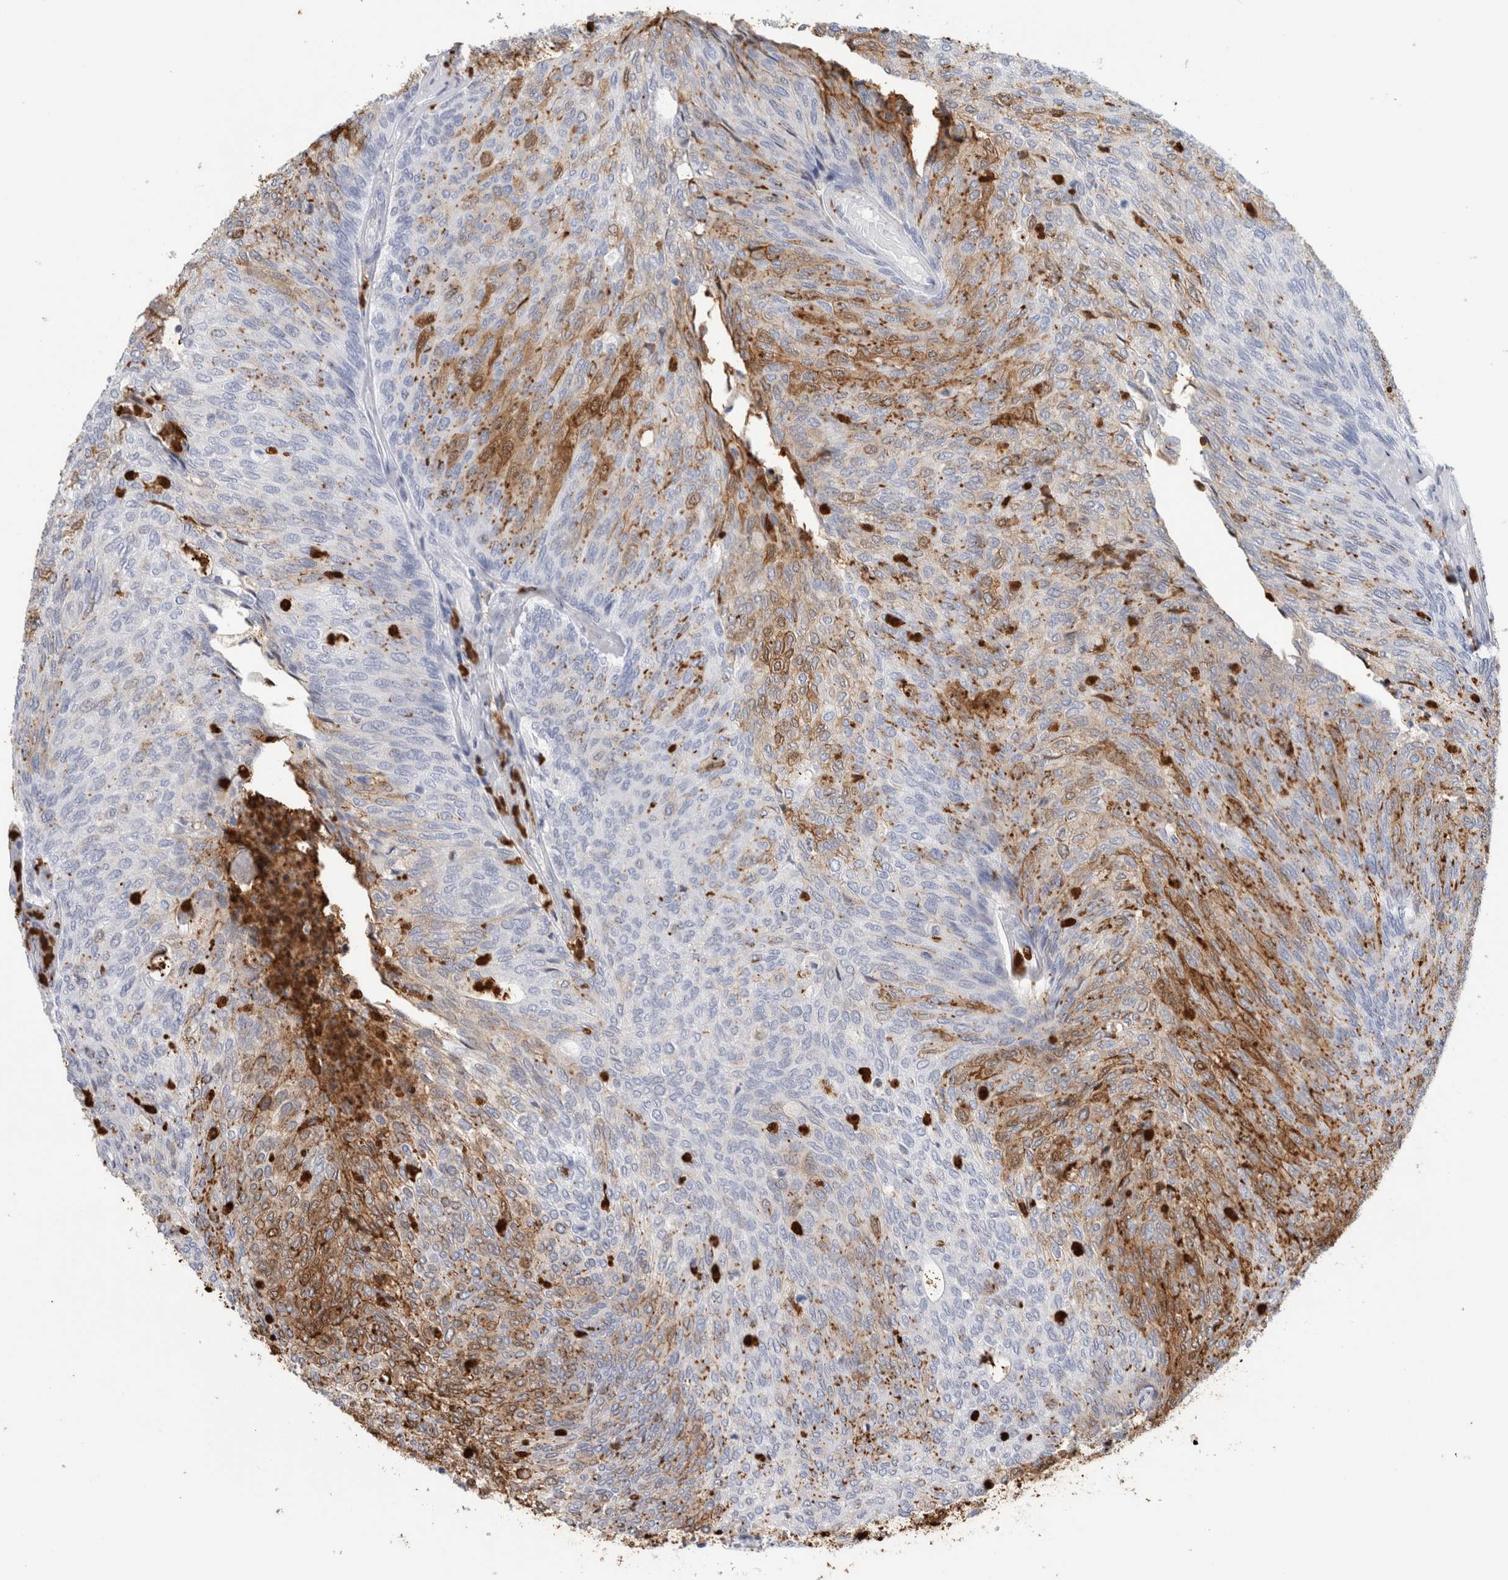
{"staining": {"intensity": "moderate", "quantity": ">75%", "location": "cytoplasmic/membranous"}, "tissue": "urothelial cancer", "cell_type": "Tumor cells", "image_type": "cancer", "snomed": [{"axis": "morphology", "description": "Urothelial carcinoma, Low grade"}, {"axis": "topography", "description": "Urinary bladder"}], "caption": "This image shows IHC staining of human urothelial cancer, with medium moderate cytoplasmic/membranous staining in about >75% of tumor cells.", "gene": "S100A8", "patient": {"sex": "female", "age": 79}}